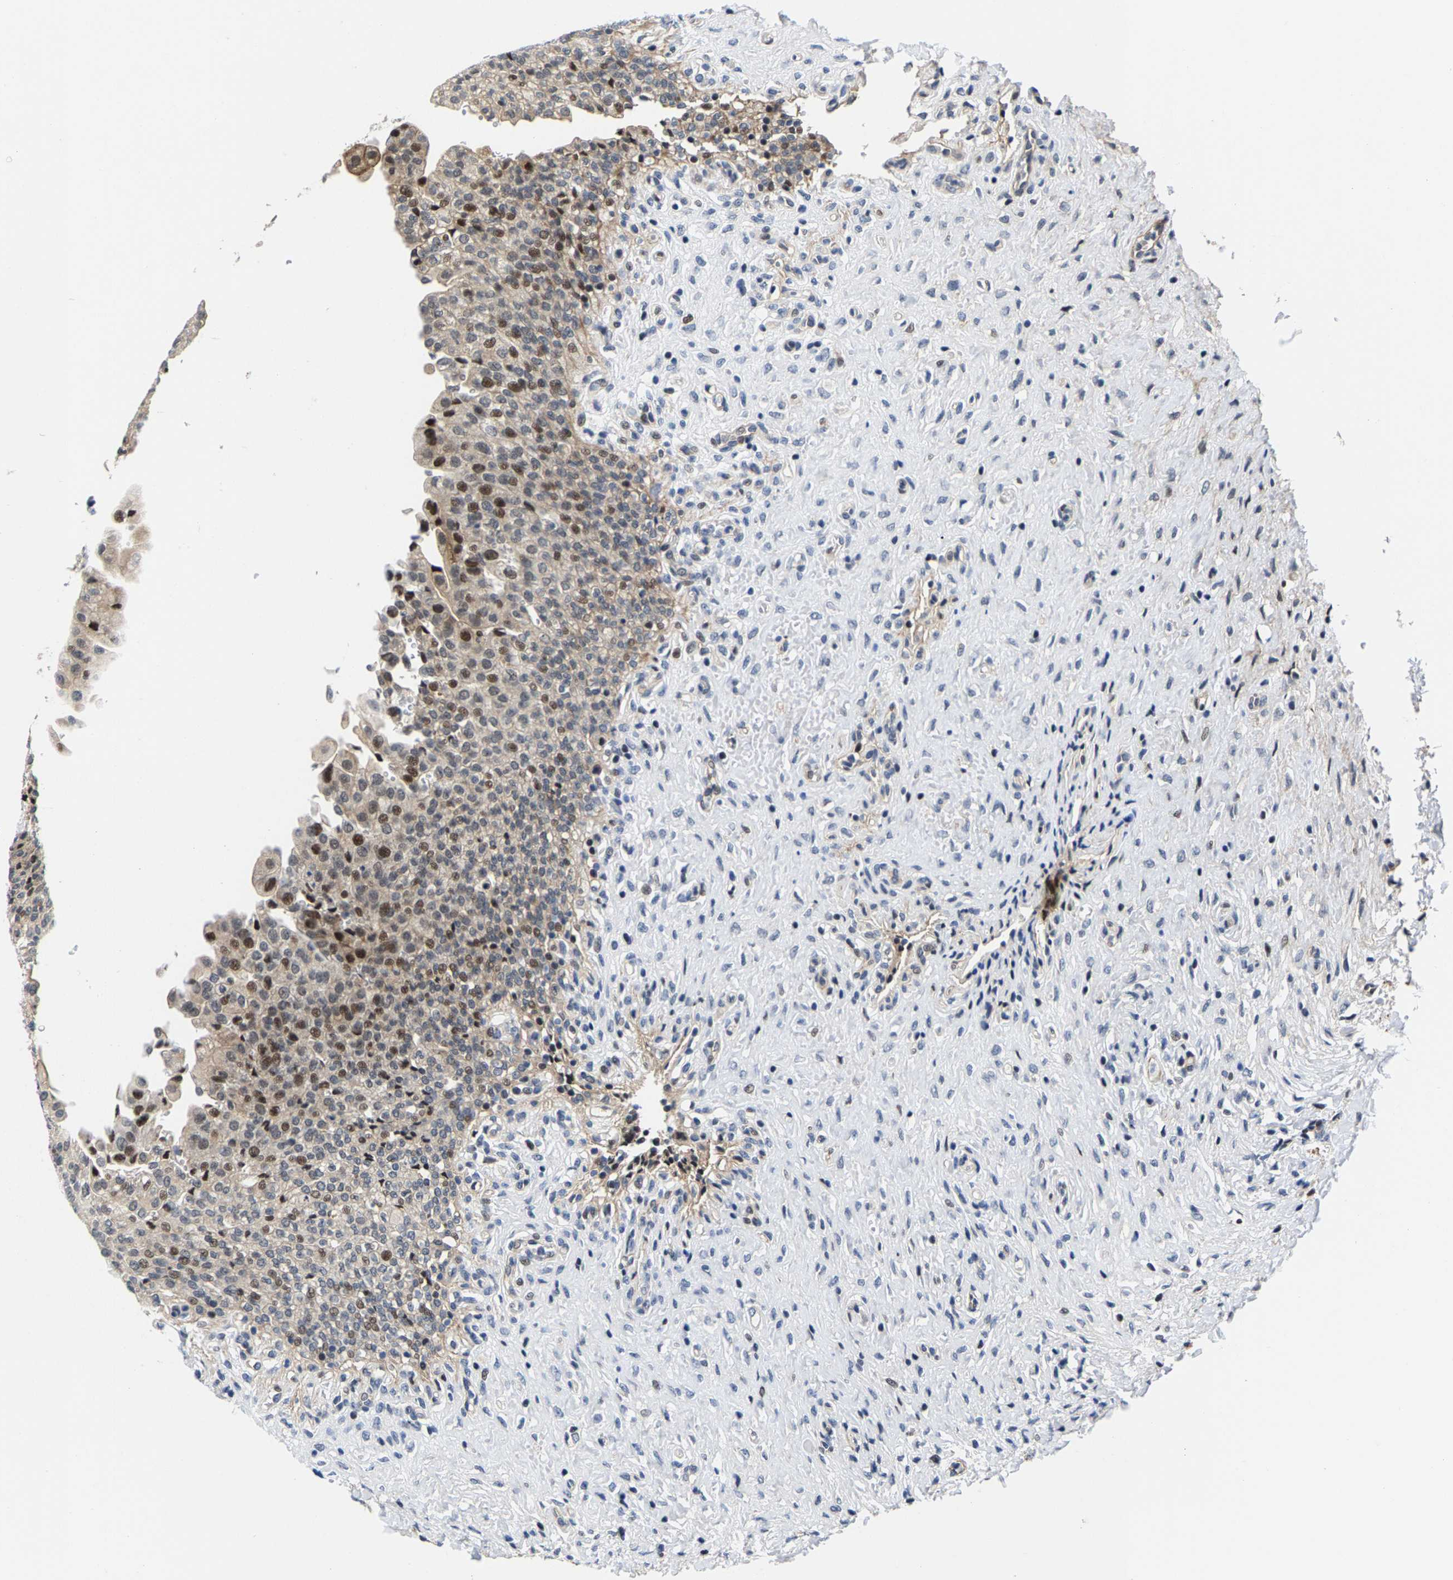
{"staining": {"intensity": "strong", "quantity": "25%-75%", "location": "cytoplasmic/membranous,nuclear"}, "tissue": "urinary bladder", "cell_type": "Urothelial cells", "image_type": "normal", "snomed": [{"axis": "morphology", "description": "Urothelial carcinoma, High grade"}, {"axis": "topography", "description": "Urinary bladder"}], "caption": "Immunohistochemistry micrograph of unremarkable urinary bladder: human urinary bladder stained using immunohistochemistry demonstrates high levels of strong protein expression localized specifically in the cytoplasmic/membranous,nuclear of urothelial cells, appearing as a cytoplasmic/membranous,nuclear brown color.", "gene": "GTPBP10", "patient": {"sex": "male", "age": 46}}